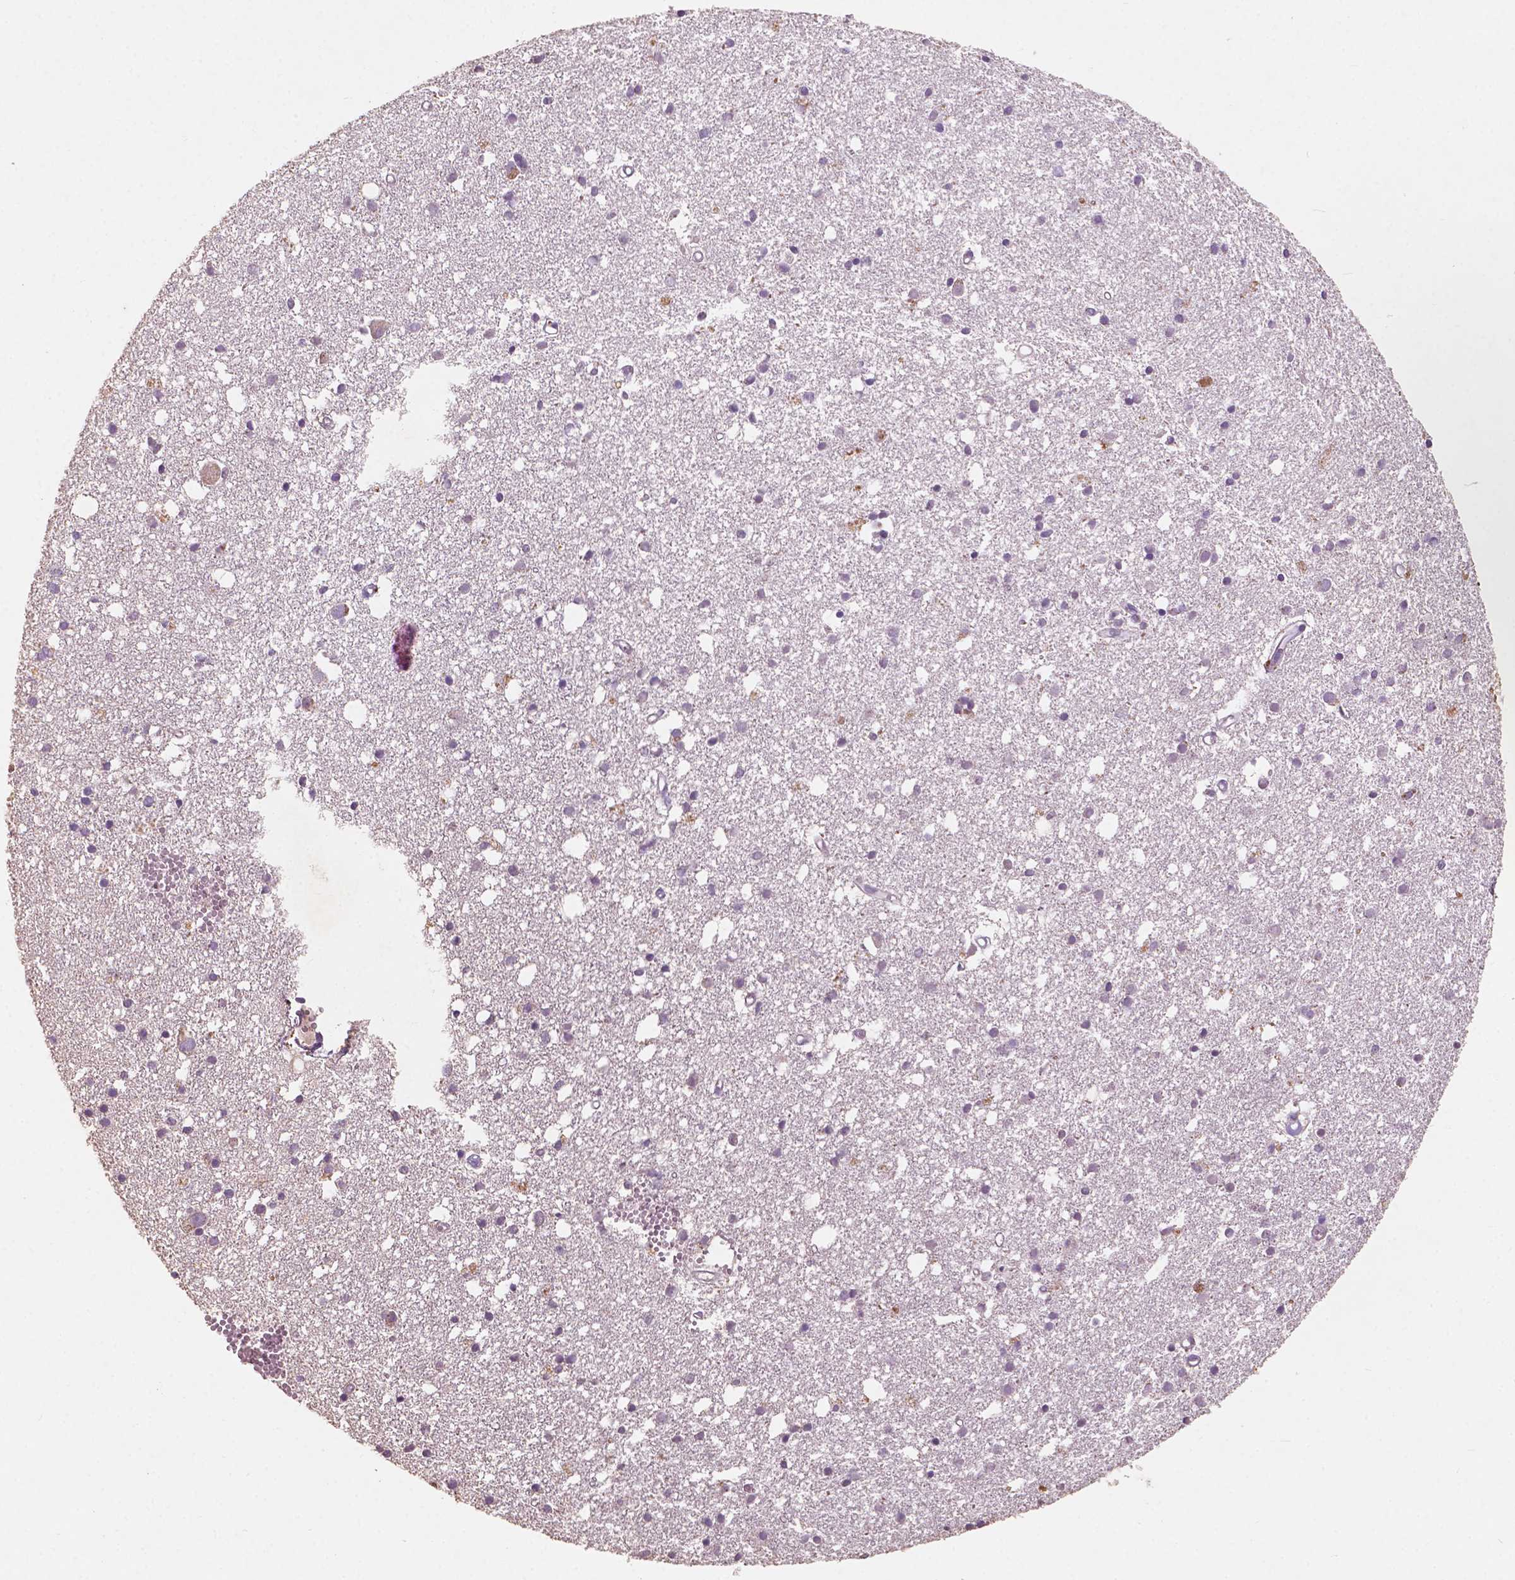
{"staining": {"intensity": "weak", "quantity": "25%-75%", "location": "cytoplasmic/membranous"}, "tissue": "cerebral cortex", "cell_type": "Endothelial cells", "image_type": "normal", "snomed": [{"axis": "morphology", "description": "Normal tissue, NOS"}, {"axis": "morphology", "description": "Glioma, malignant, High grade"}, {"axis": "topography", "description": "Cerebral cortex"}], "caption": "A high-resolution photomicrograph shows immunohistochemistry staining of unremarkable cerebral cortex, which exhibits weak cytoplasmic/membranous positivity in approximately 25%-75% of endothelial cells.", "gene": "CHPT1", "patient": {"sex": "male", "age": 71}}